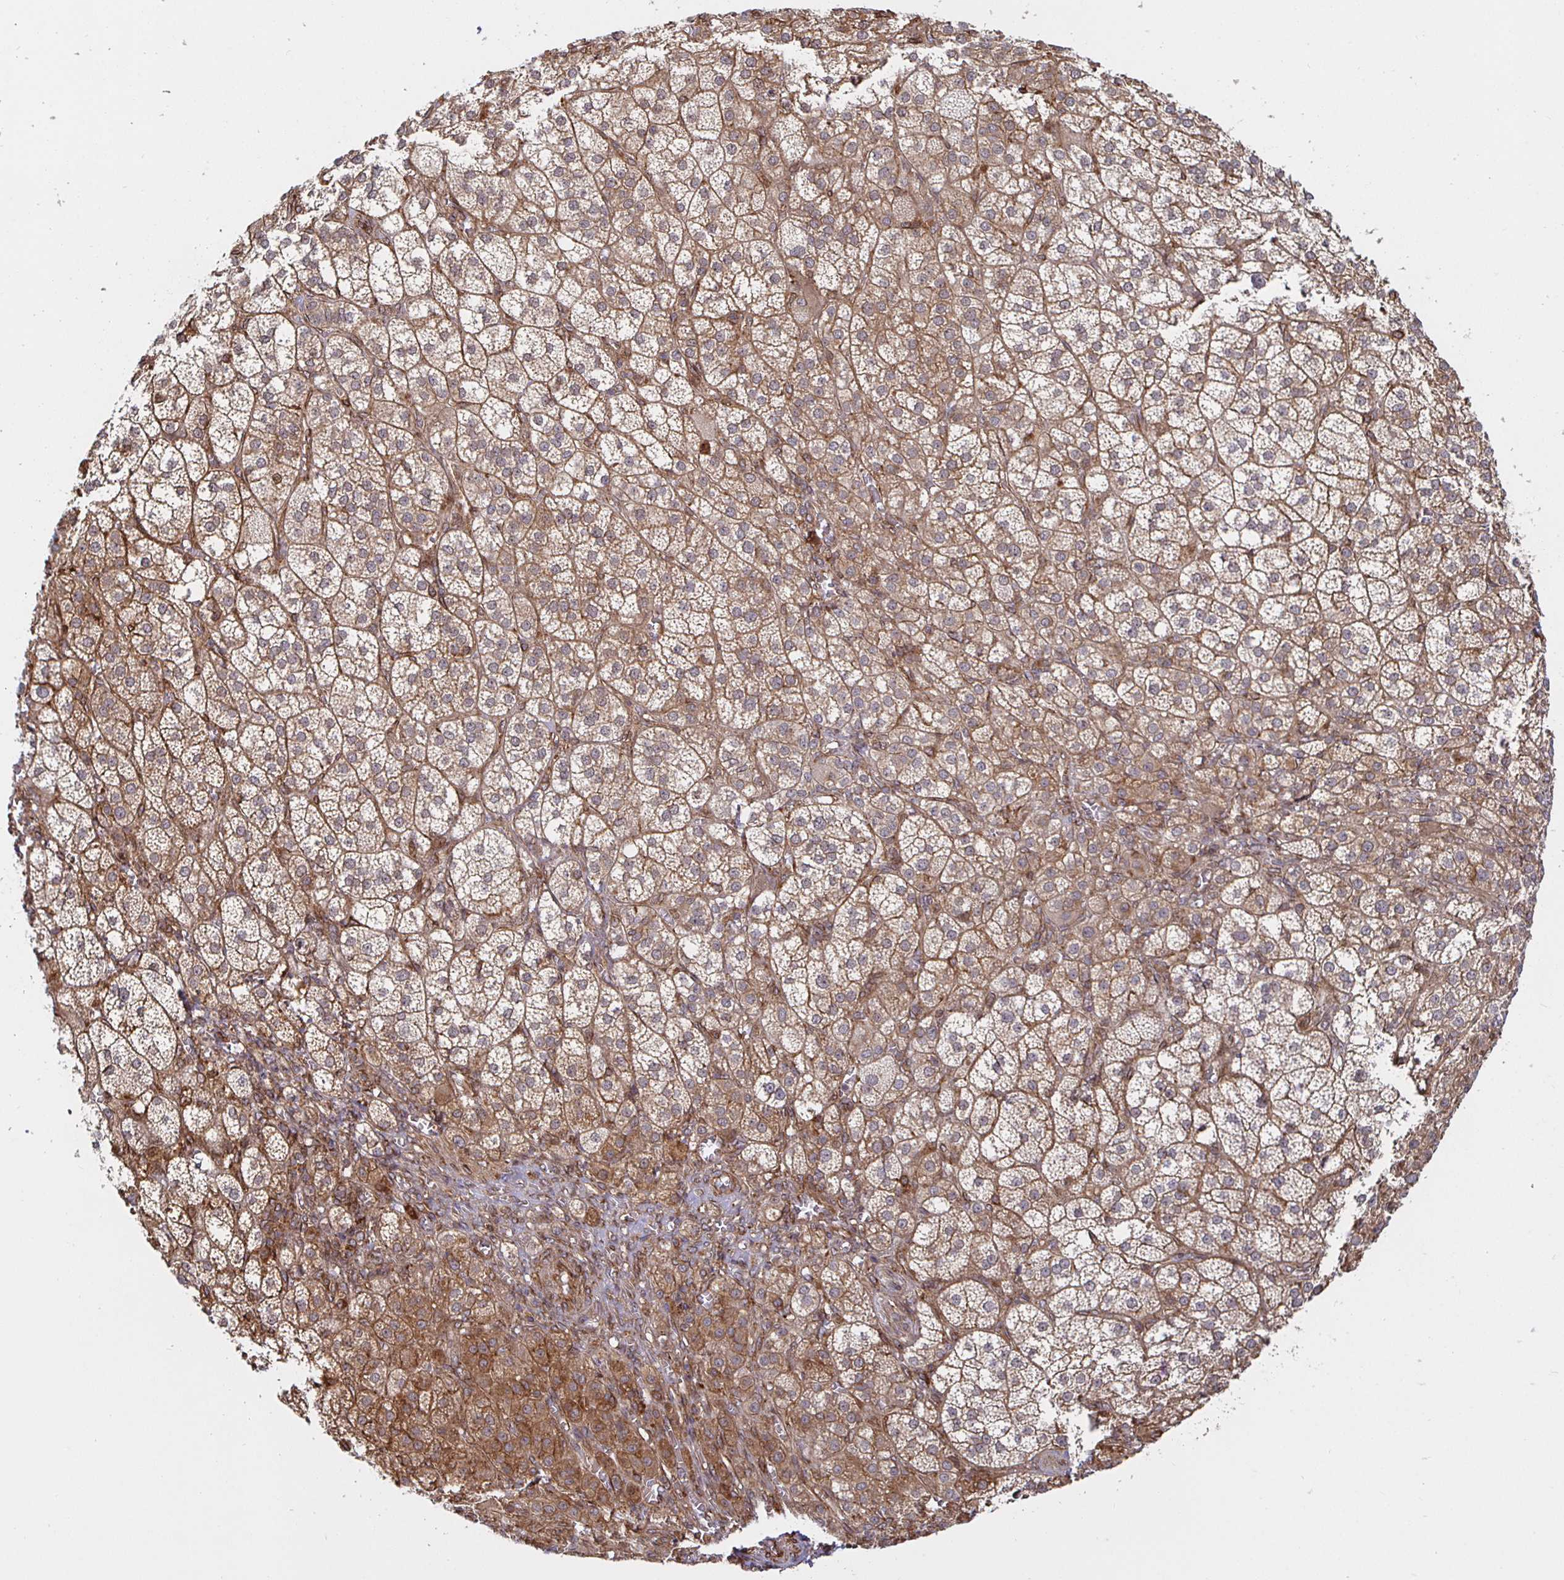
{"staining": {"intensity": "strong", "quantity": ">75%", "location": "cytoplasmic/membranous"}, "tissue": "adrenal gland", "cell_type": "Glandular cells", "image_type": "normal", "snomed": [{"axis": "morphology", "description": "Normal tissue, NOS"}, {"axis": "topography", "description": "Adrenal gland"}], "caption": "Immunohistochemistry (IHC) of normal human adrenal gland exhibits high levels of strong cytoplasmic/membranous positivity in about >75% of glandular cells.", "gene": "STRAP", "patient": {"sex": "female", "age": 60}}